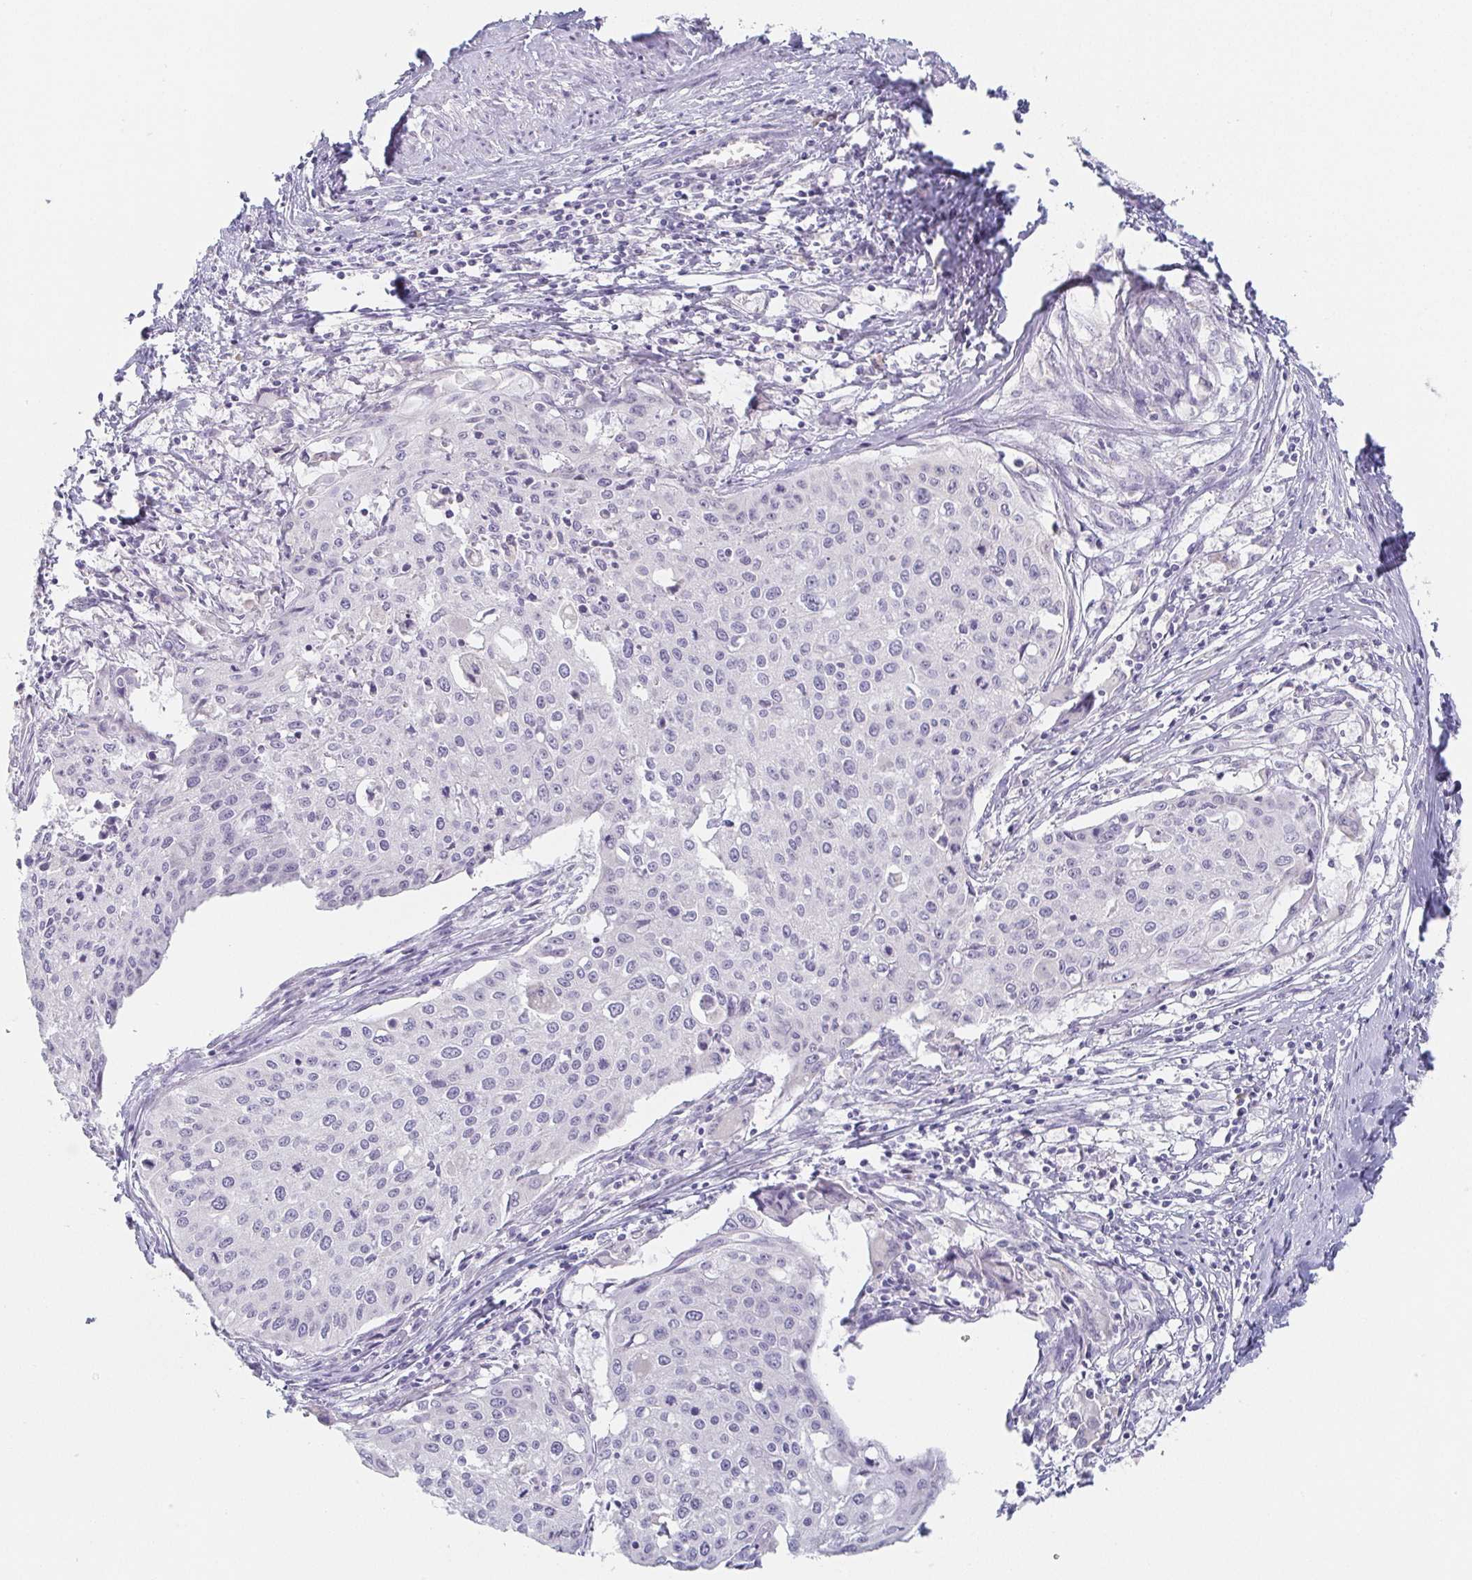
{"staining": {"intensity": "negative", "quantity": "none", "location": "none"}, "tissue": "cervical cancer", "cell_type": "Tumor cells", "image_type": "cancer", "snomed": [{"axis": "morphology", "description": "Squamous cell carcinoma, NOS"}, {"axis": "topography", "description": "Cervix"}], "caption": "The IHC micrograph has no significant expression in tumor cells of squamous cell carcinoma (cervical) tissue.", "gene": "PRR27", "patient": {"sex": "female", "age": 38}}